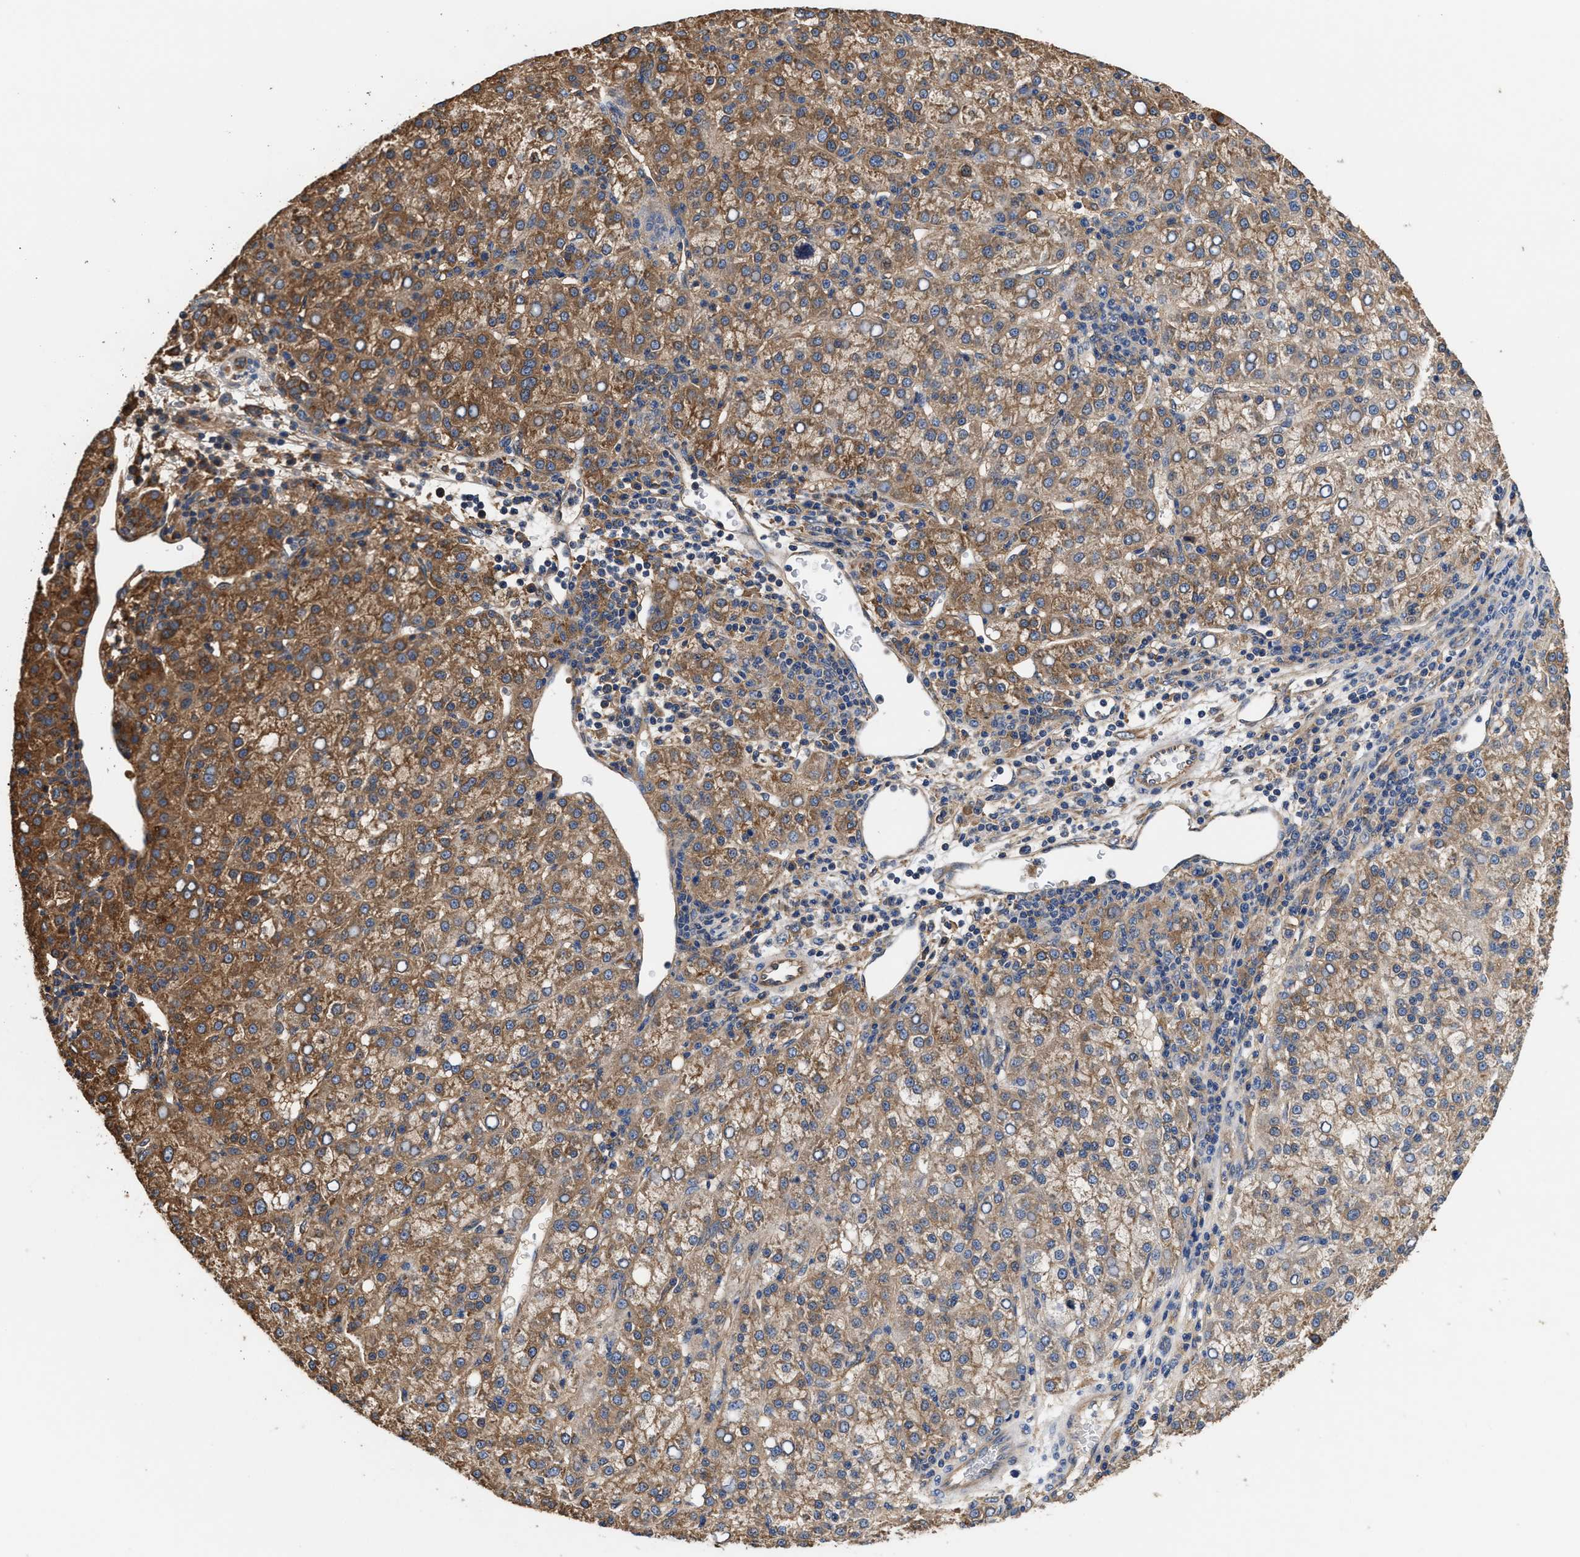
{"staining": {"intensity": "moderate", "quantity": ">75%", "location": "cytoplasmic/membranous"}, "tissue": "liver cancer", "cell_type": "Tumor cells", "image_type": "cancer", "snomed": [{"axis": "morphology", "description": "Carcinoma, Hepatocellular, NOS"}, {"axis": "topography", "description": "Liver"}], "caption": "Tumor cells reveal medium levels of moderate cytoplasmic/membranous expression in approximately >75% of cells in liver hepatocellular carcinoma.", "gene": "KLB", "patient": {"sex": "female", "age": 58}}